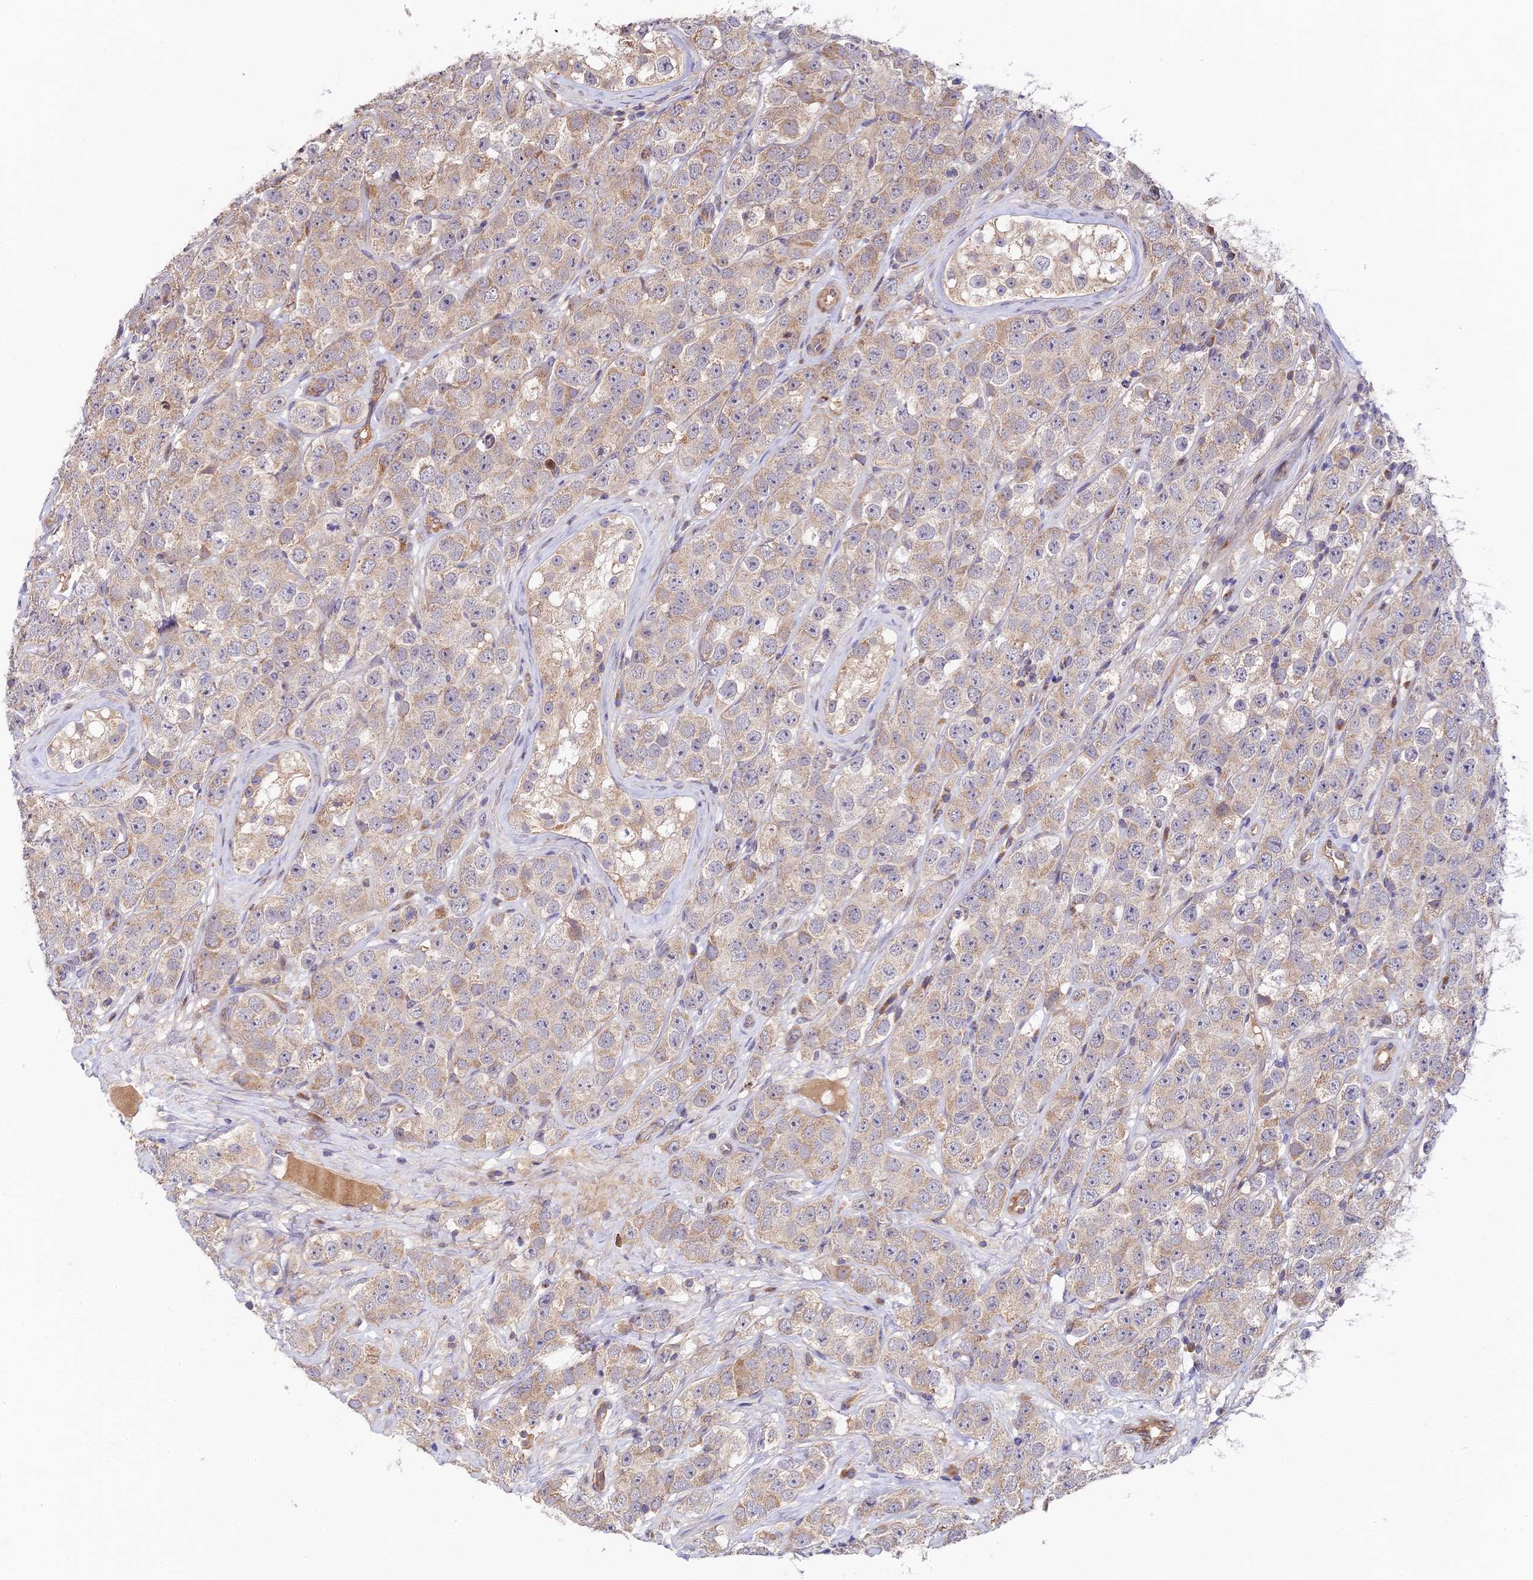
{"staining": {"intensity": "weak", "quantity": "25%-75%", "location": "cytoplasmic/membranous"}, "tissue": "testis cancer", "cell_type": "Tumor cells", "image_type": "cancer", "snomed": [{"axis": "morphology", "description": "Seminoma, NOS"}, {"axis": "topography", "description": "Testis"}], "caption": "High-power microscopy captured an immunohistochemistry photomicrograph of seminoma (testis), revealing weak cytoplasmic/membranous positivity in approximately 25%-75% of tumor cells.", "gene": "C3orf20", "patient": {"sex": "male", "age": 28}}